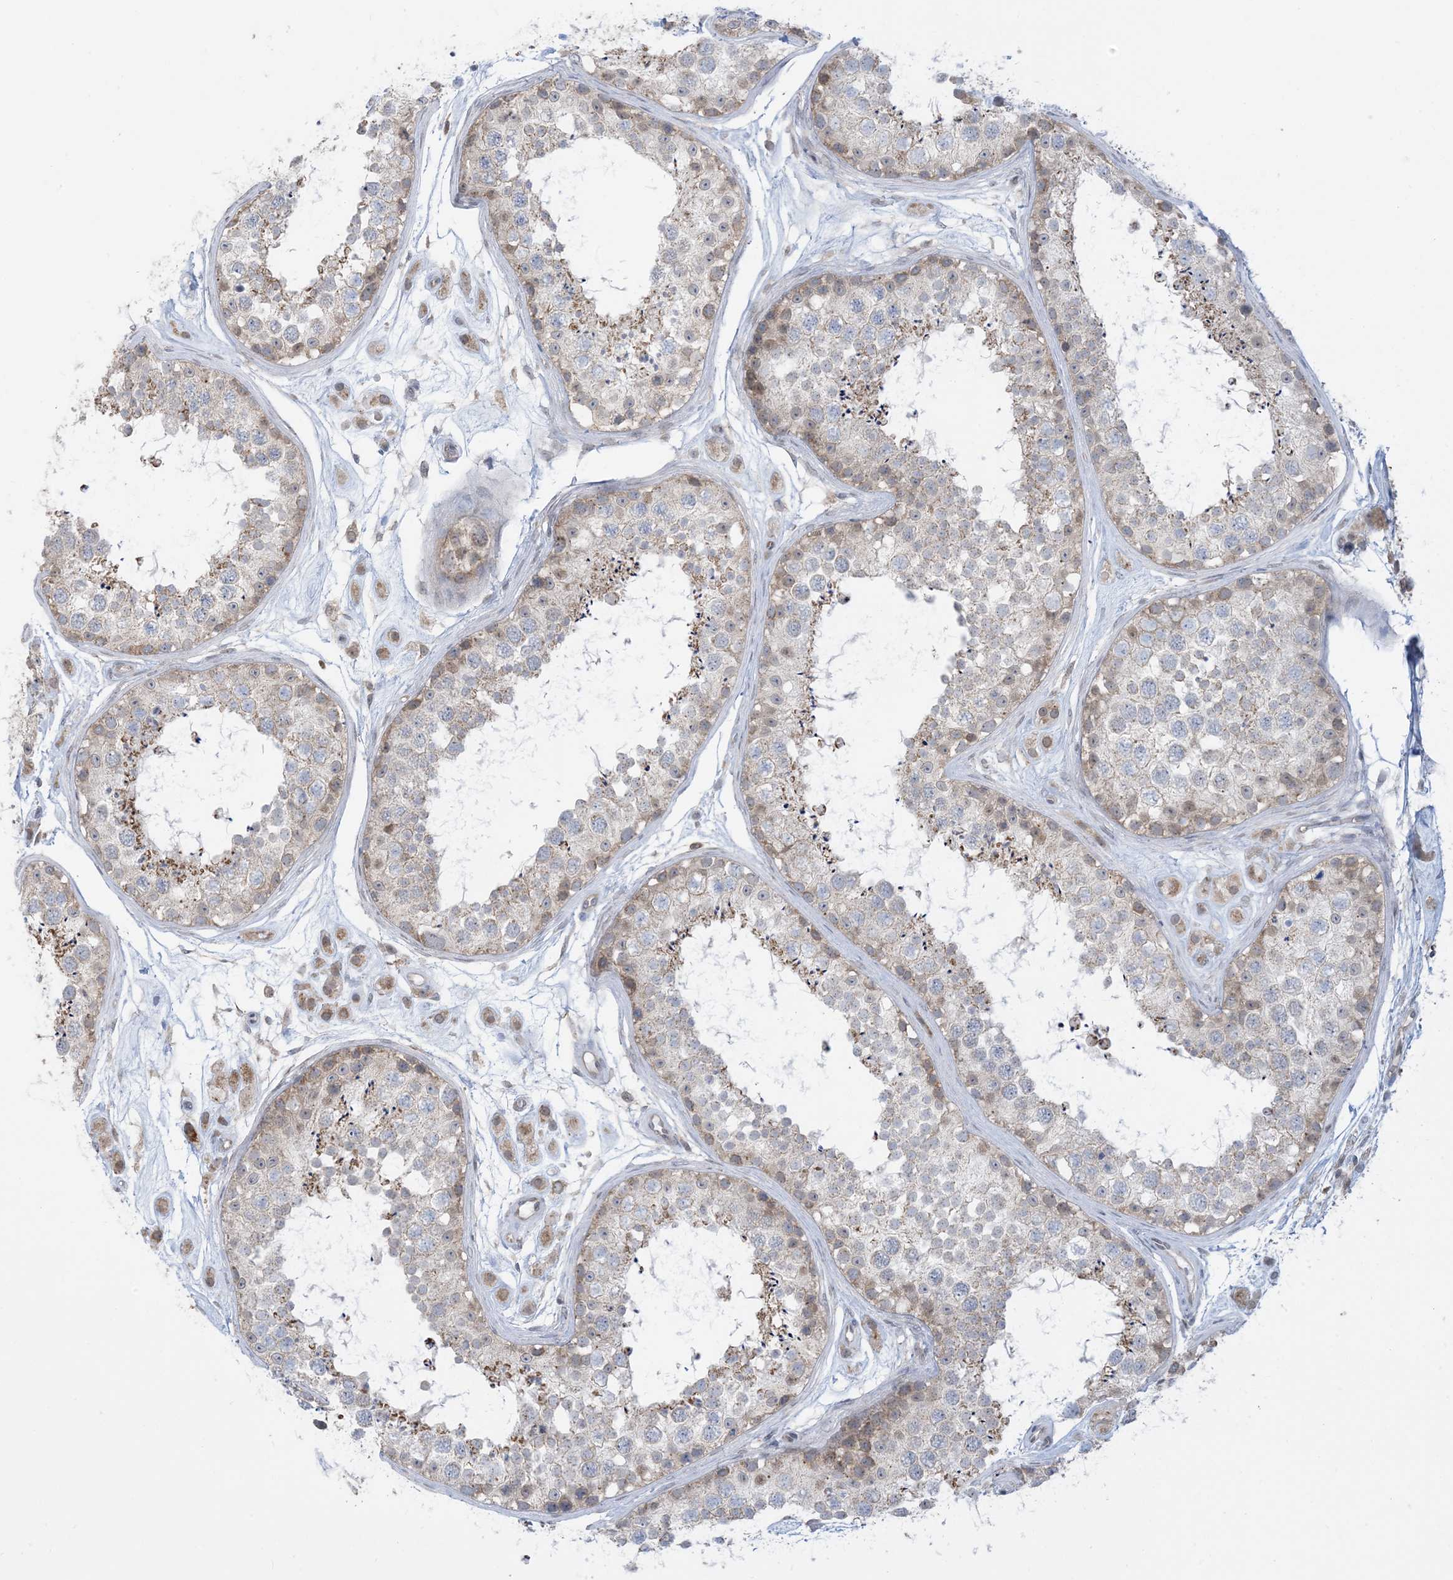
{"staining": {"intensity": "moderate", "quantity": "<25%", "location": "cytoplasmic/membranous,nuclear"}, "tissue": "testis", "cell_type": "Cells in seminiferous ducts", "image_type": "normal", "snomed": [{"axis": "morphology", "description": "Normal tissue, NOS"}, {"axis": "topography", "description": "Testis"}], "caption": "Protein expression by IHC reveals moderate cytoplasmic/membranous,nuclear positivity in approximately <25% of cells in seminiferous ducts in normal testis. The protein is shown in brown color, while the nuclei are stained blue.", "gene": "CASP4", "patient": {"sex": "male", "age": 25}}